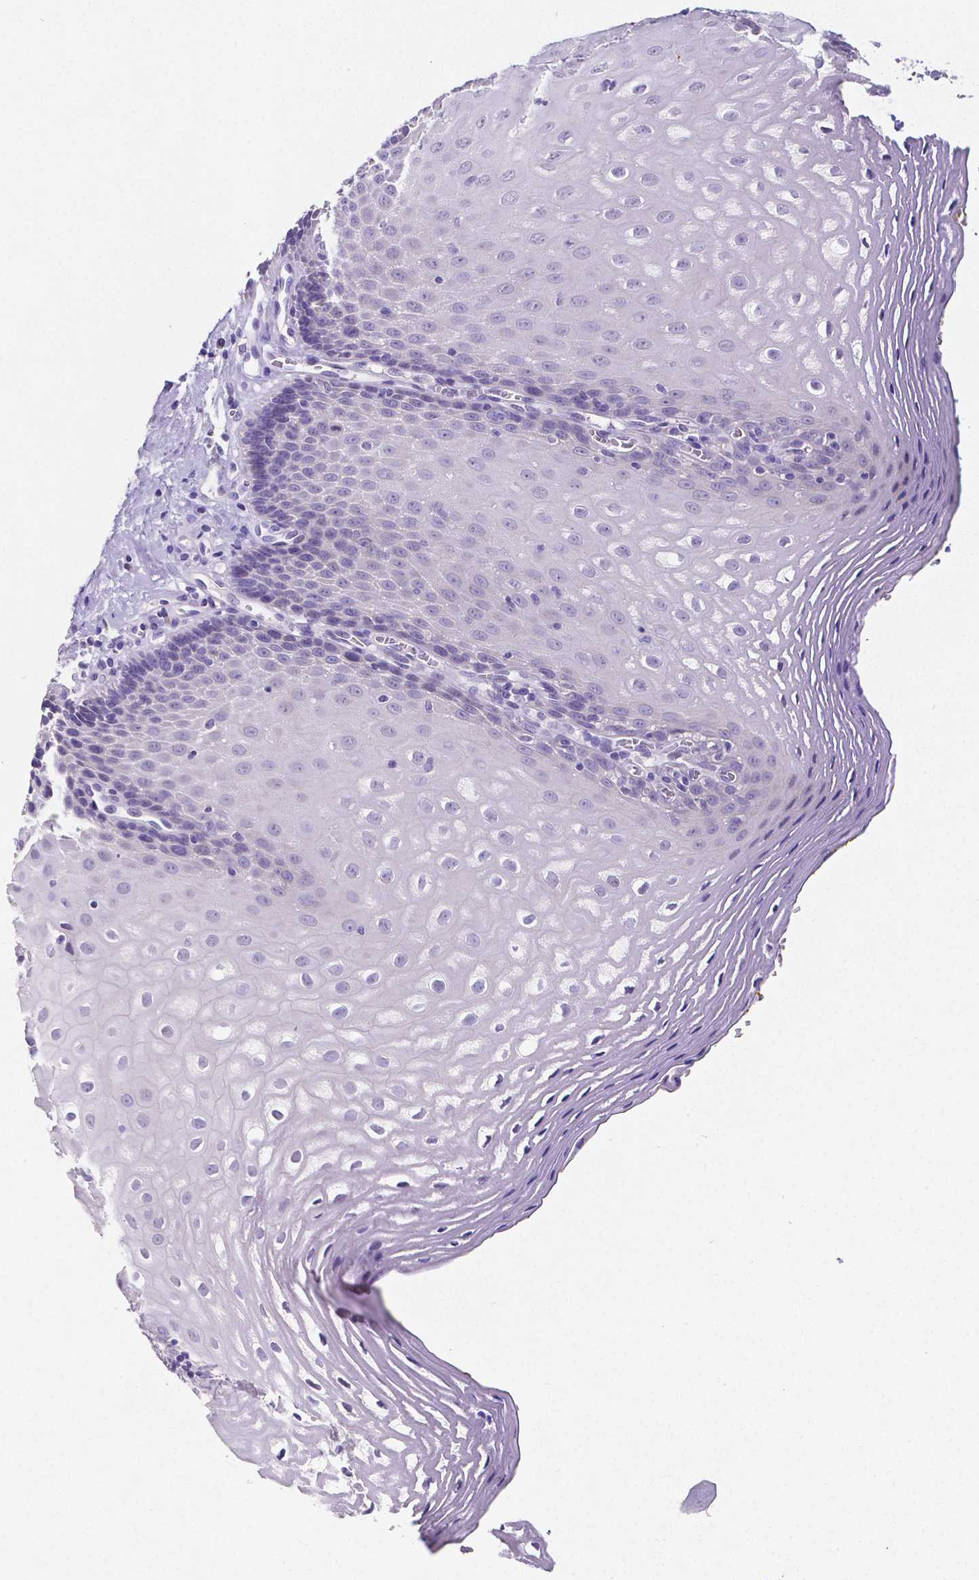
{"staining": {"intensity": "negative", "quantity": "none", "location": "none"}, "tissue": "esophagus", "cell_type": "Squamous epithelial cells", "image_type": "normal", "snomed": [{"axis": "morphology", "description": "Normal tissue, NOS"}, {"axis": "topography", "description": "Esophagus"}], "caption": "Immunohistochemistry (IHC) image of unremarkable esophagus stained for a protein (brown), which displays no expression in squamous epithelial cells.", "gene": "SATB2", "patient": {"sex": "female", "age": 68}}